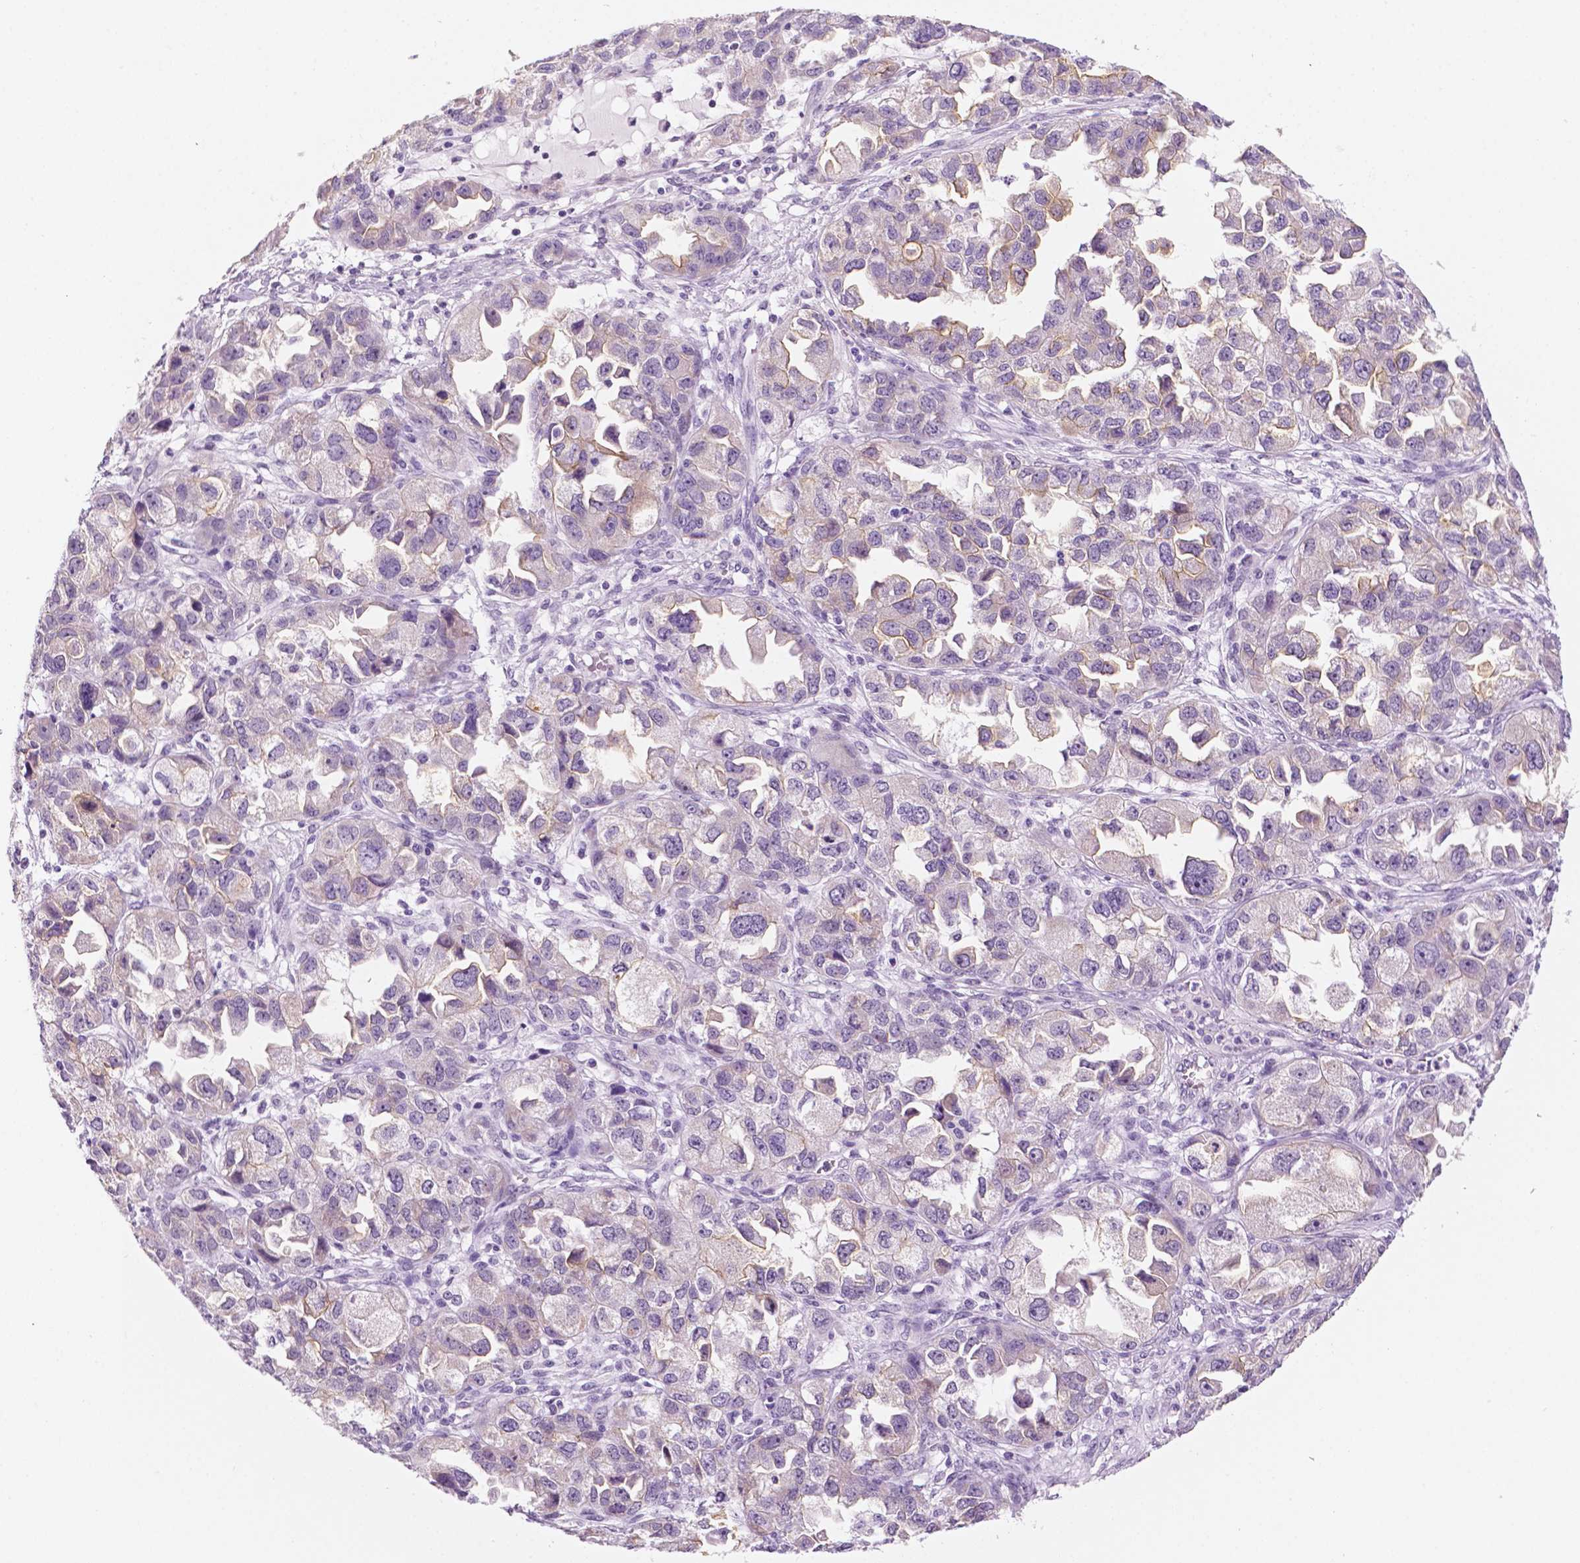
{"staining": {"intensity": "negative", "quantity": "none", "location": "none"}, "tissue": "ovarian cancer", "cell_type": "Tumor cells", "image_type": "cancer", "snomed": [{"axis": "morphology", "description": "Cystadenocarcinoma, serous, NOS"}, {"axis": "topography", "description": "Ovary"}], "caption": "The micrograph shows no staining of tumor cells in serous cystadenocarcinoma (ovarian).", "gene": "PPL", "patient": {"sex": "female", "age": 84}}